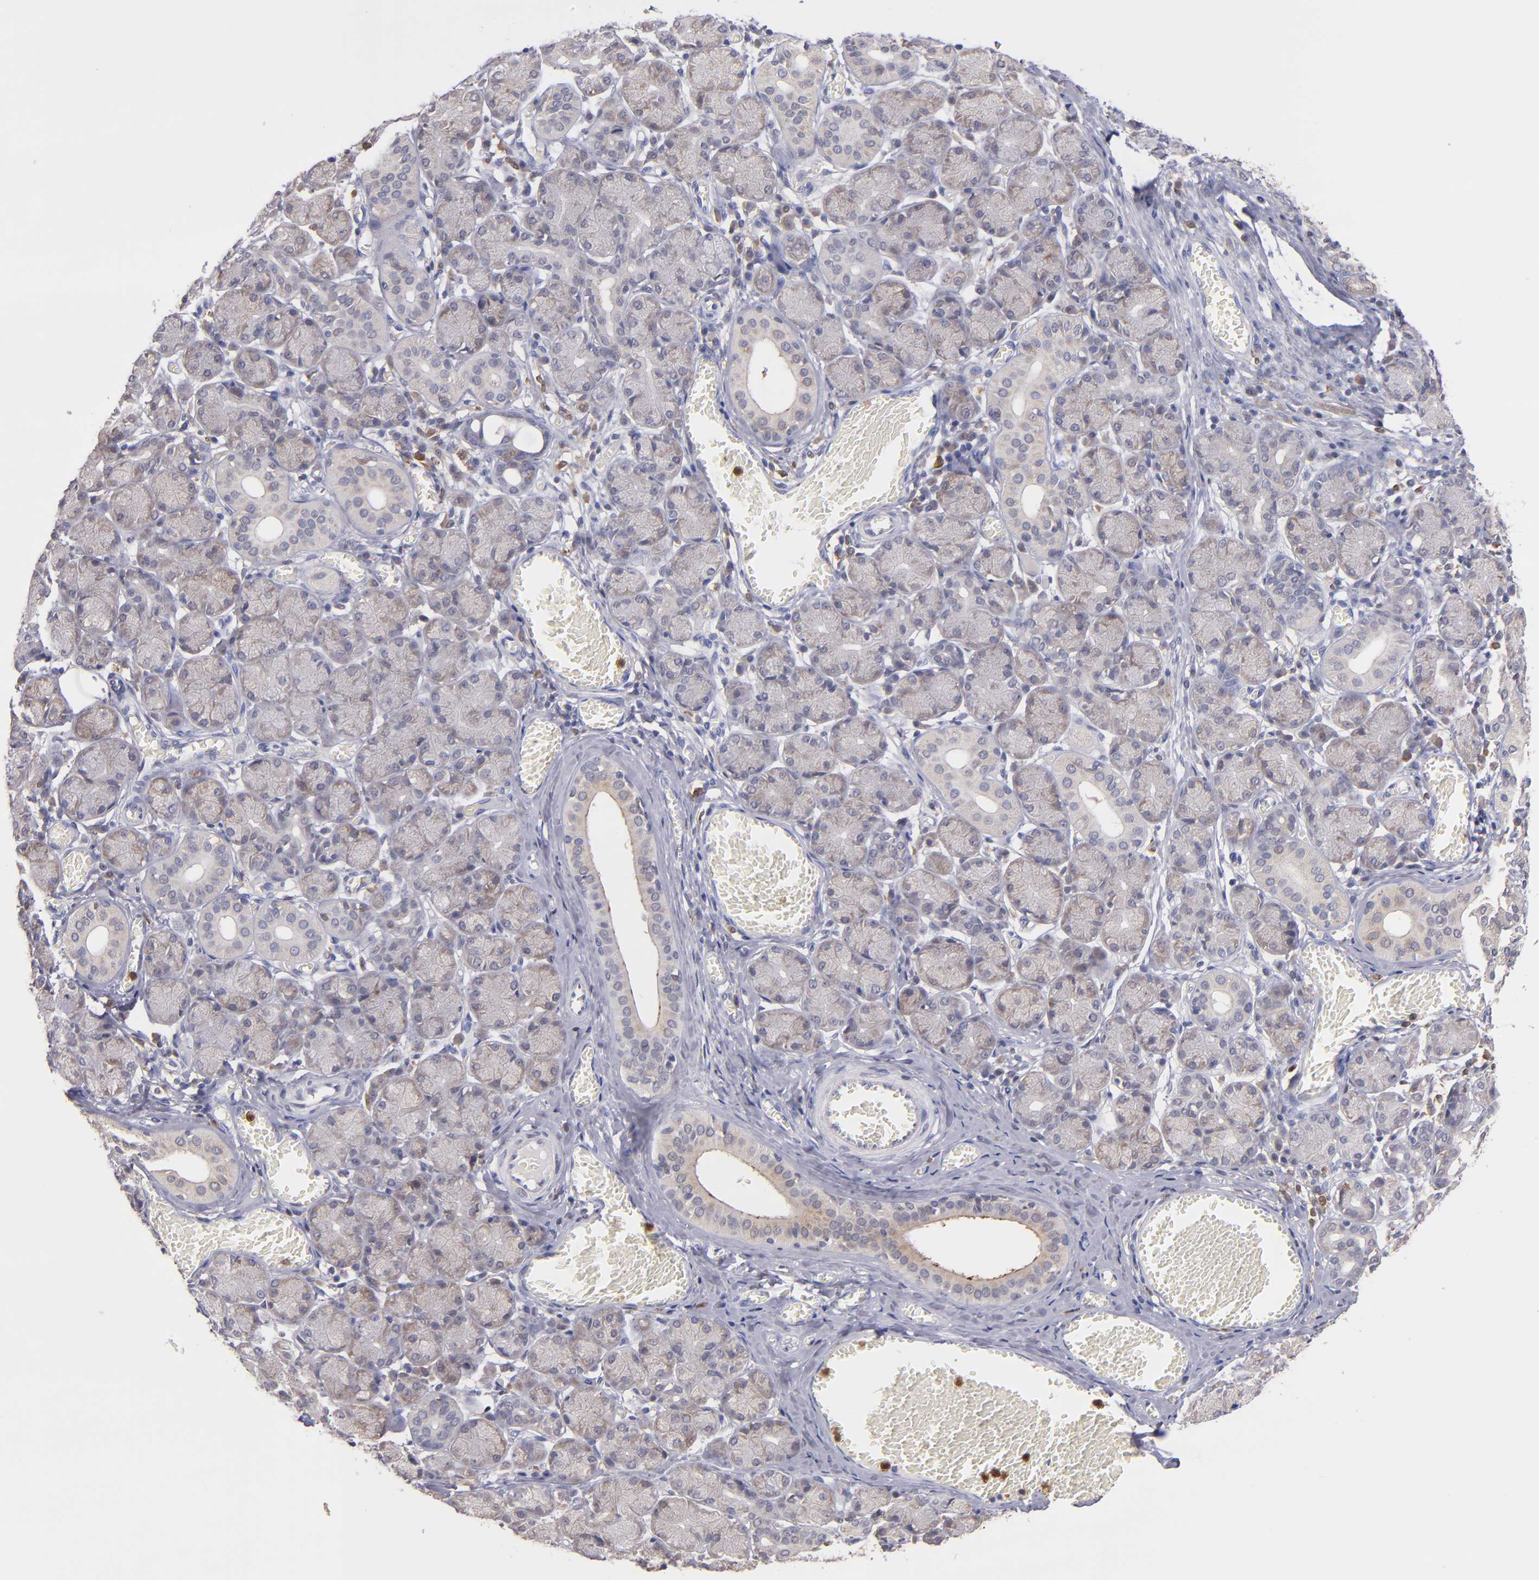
{"staining": {"intensity": "negative", "quantity": "none", "location": "none"}, "tissue": "salivary gland", "cell_type": "Glandular cells", "image_type": "normal", "snomed": [{"axis": "morphology", "description": "Normal tissue, NOS"}, {"axis": "topography", "description": "Salivary gland"}], "caption": "DAB immunohistochemical staining of benign salivary gland exhibits no significant positivity in glandular cells.", "gene": "PRKCD", "patient": {"sex": "female", "age": 24}}